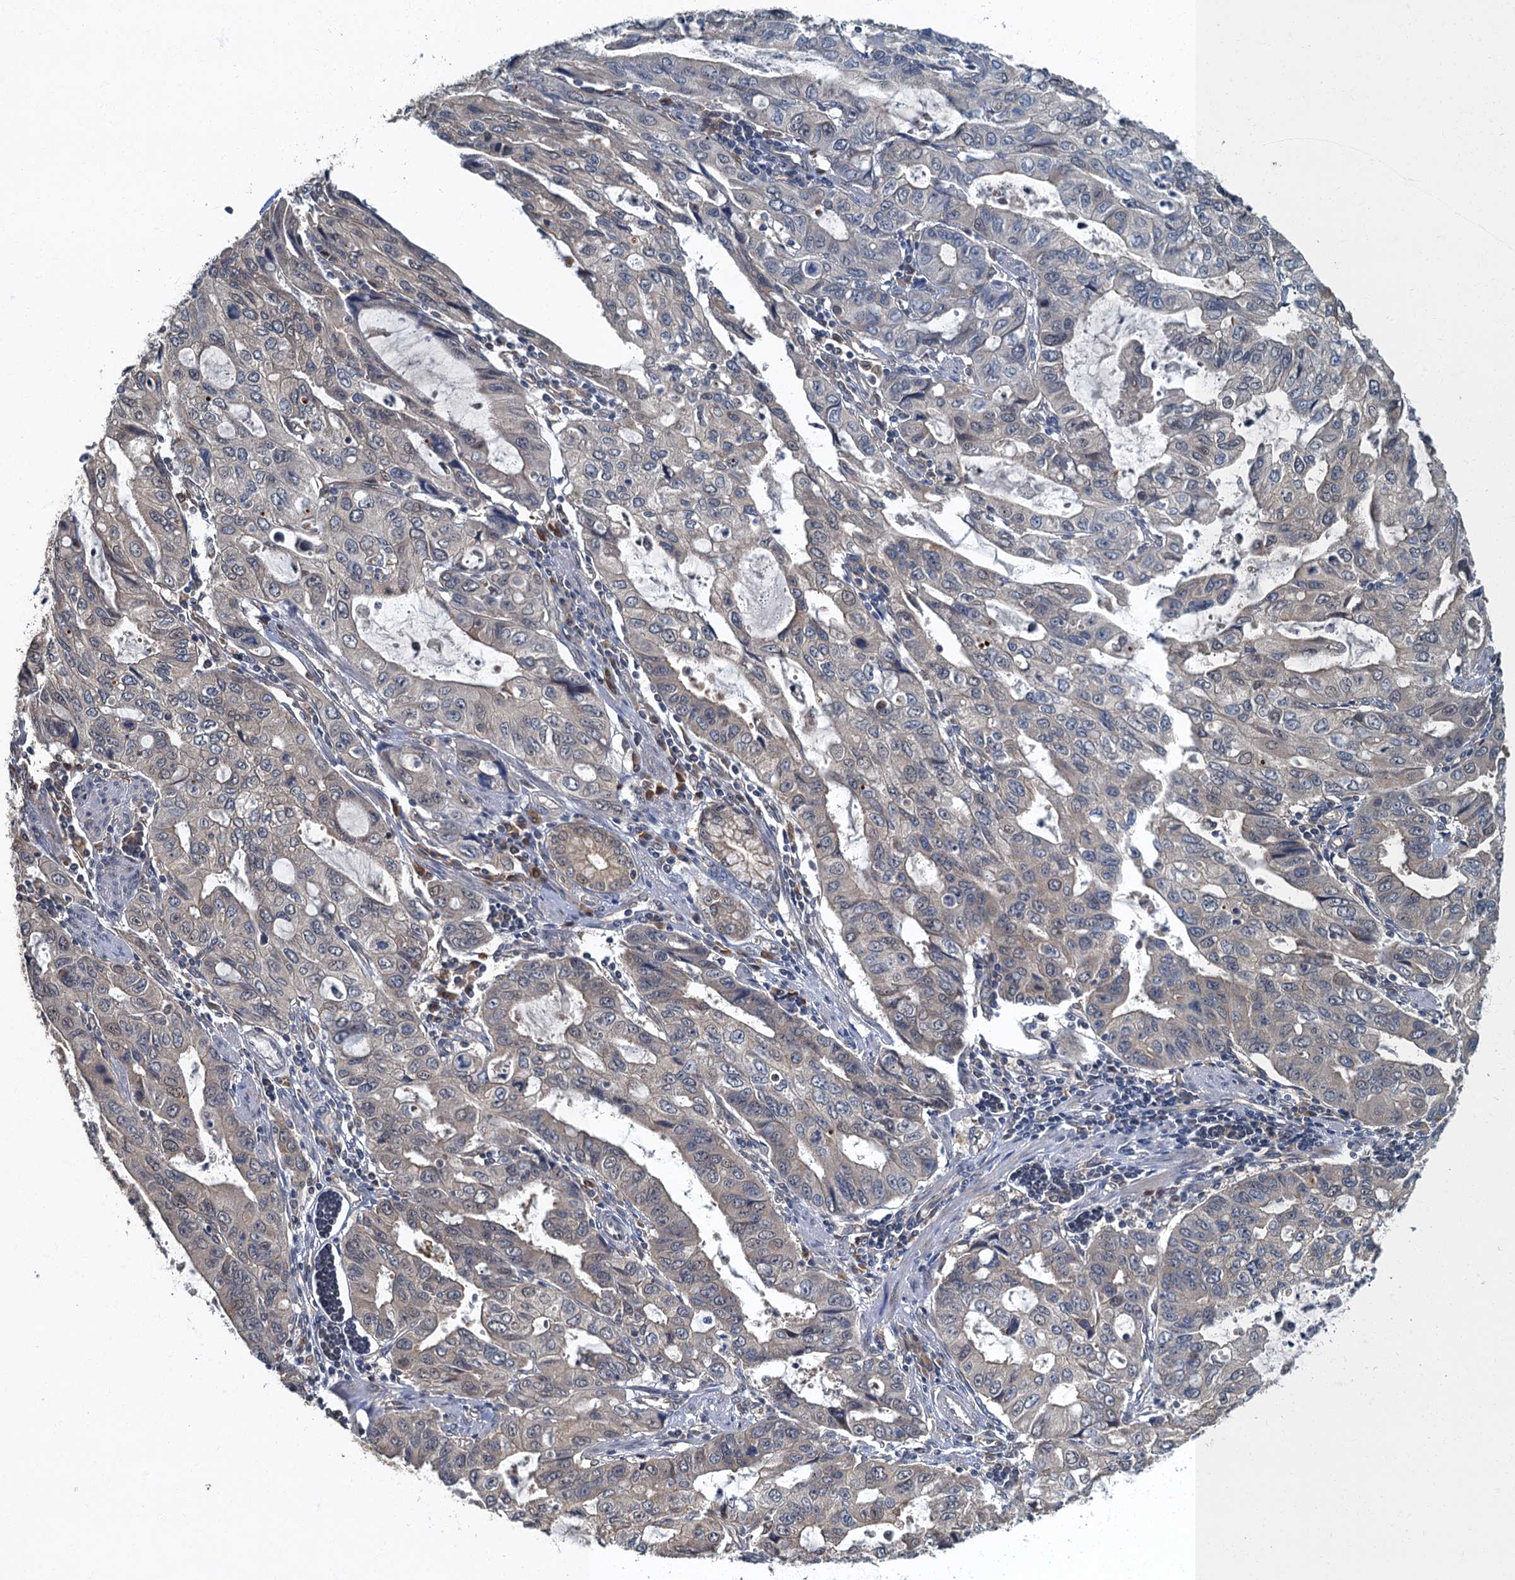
{"staining": {"intensity": "weak", "quantity": "<25%", "location": "cytoplasmic/membranous"}, "tissue": "stomach cancer", "cell_type": "Tumor cells", "image_type": "cancer", "snomed": [{"axis": "morphology", "description": "Adenocarcinoma, NOS"}, {"axis": "topography", "description": "Stomach, upper"}], "caption": "An image of stomach cancer (adenocarcinoma) stained for a protein displays no brown staining in tumor cells. The staining was performed using DAB to visualize the protein expression in brown, while the nuclei were stained in blue with hematoxylin (Magnification: 20x).", "gene": "TBCK", "patient": {"sex": "female", "age": 52}}